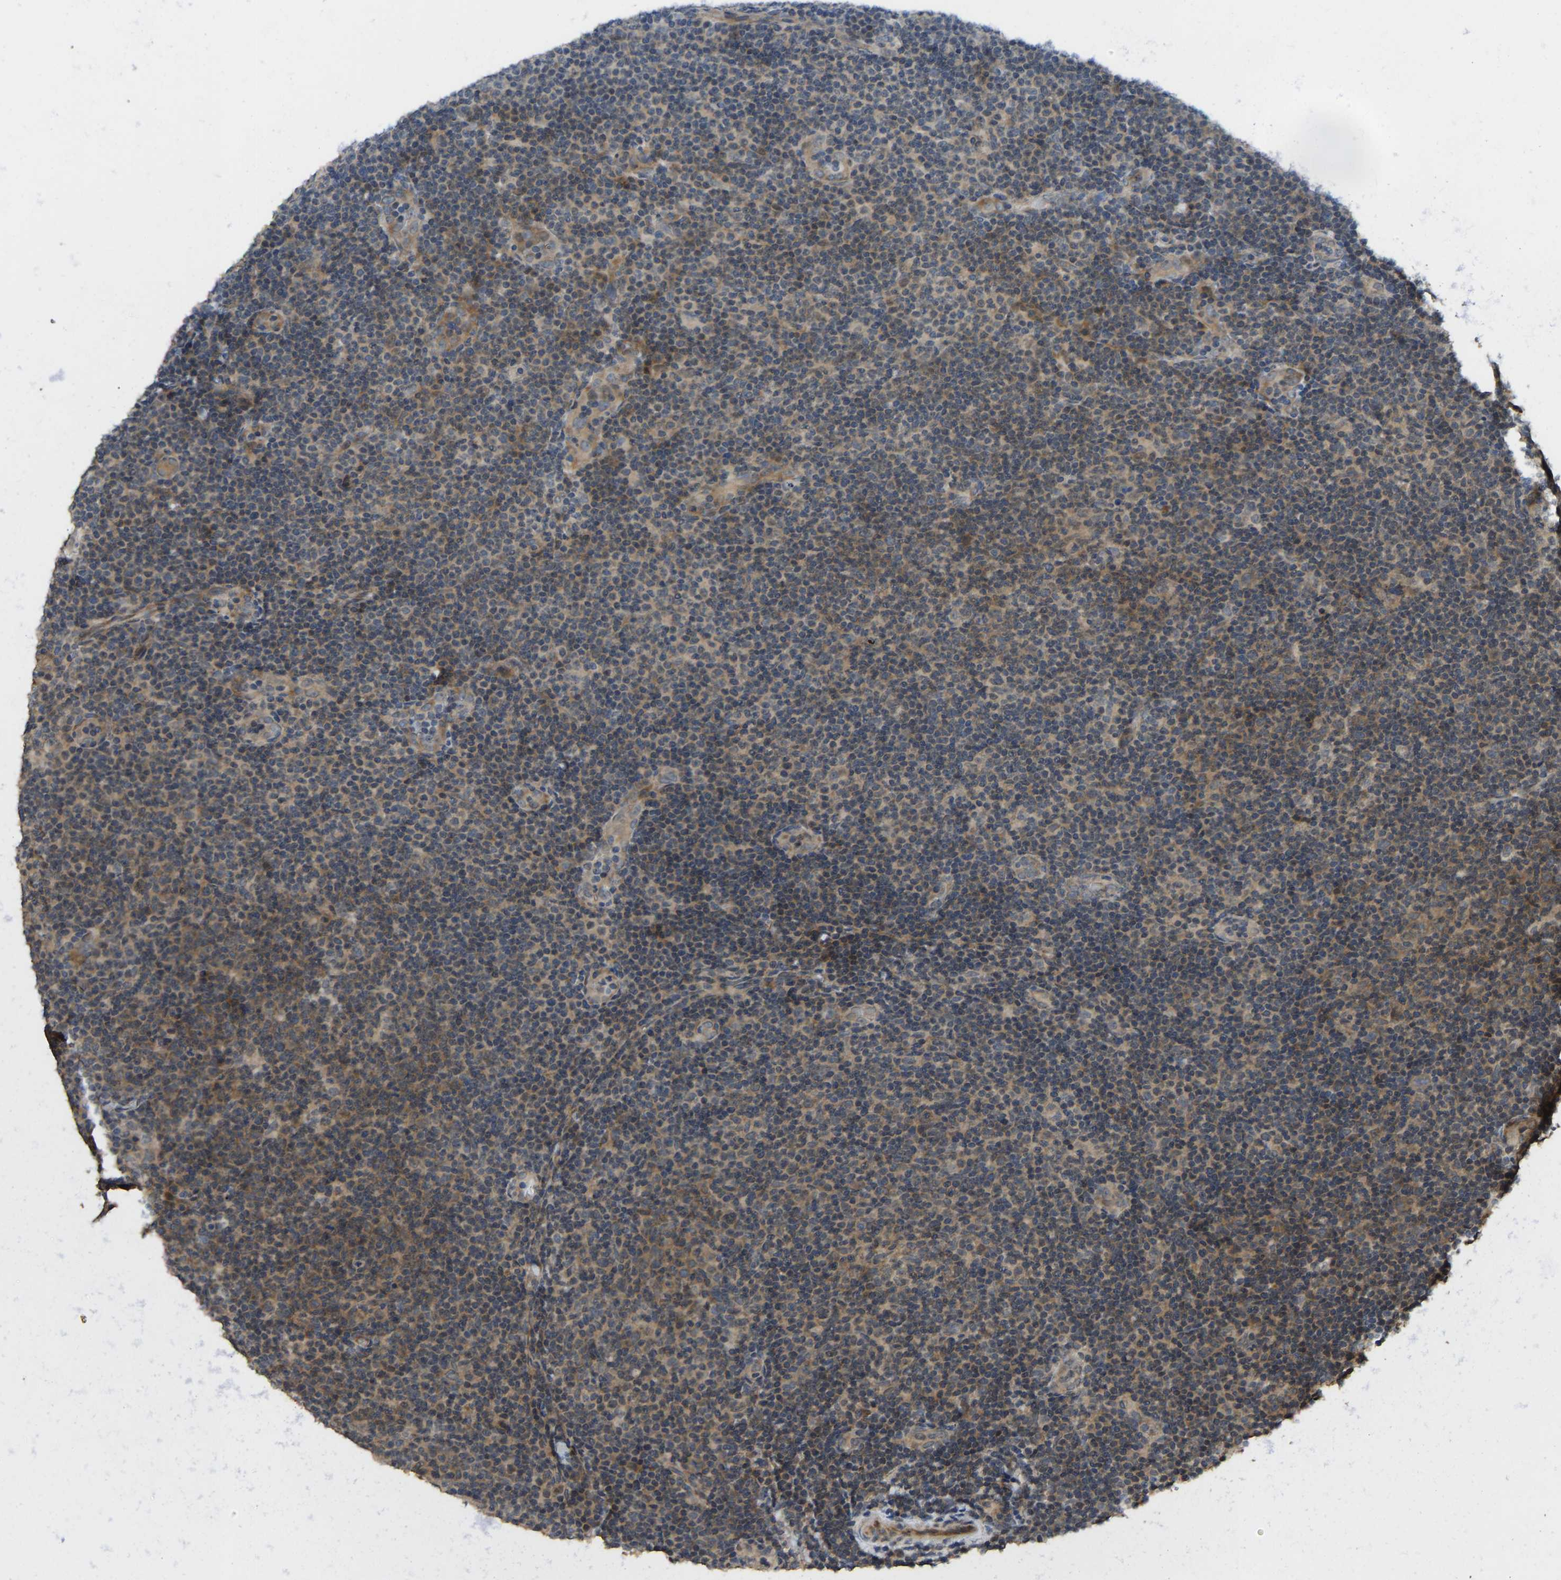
{"staining": {"intensity": "moderate", "quantity": ">75%", "location": "cytoplasmic/membranous"}, "tissue": "lymphoma", "cell_type": "Tumor cells", "image_type": "cancer", "snomed": [{"axis": "morphology", "description": "Malignant lymphoma, non-Hodgkin's type, Low grade"}, {"axis": "topography", "description": "Lymph node"}], "caption": "A brown stain highlights moderate cytoplasmic/membranous positivity of a protein in human low-grade malignant lymphoma, non-Hodgkin's type tumor cells.", "gene": "NDRG3", "patient": {"sex": "male", "age": 83}}